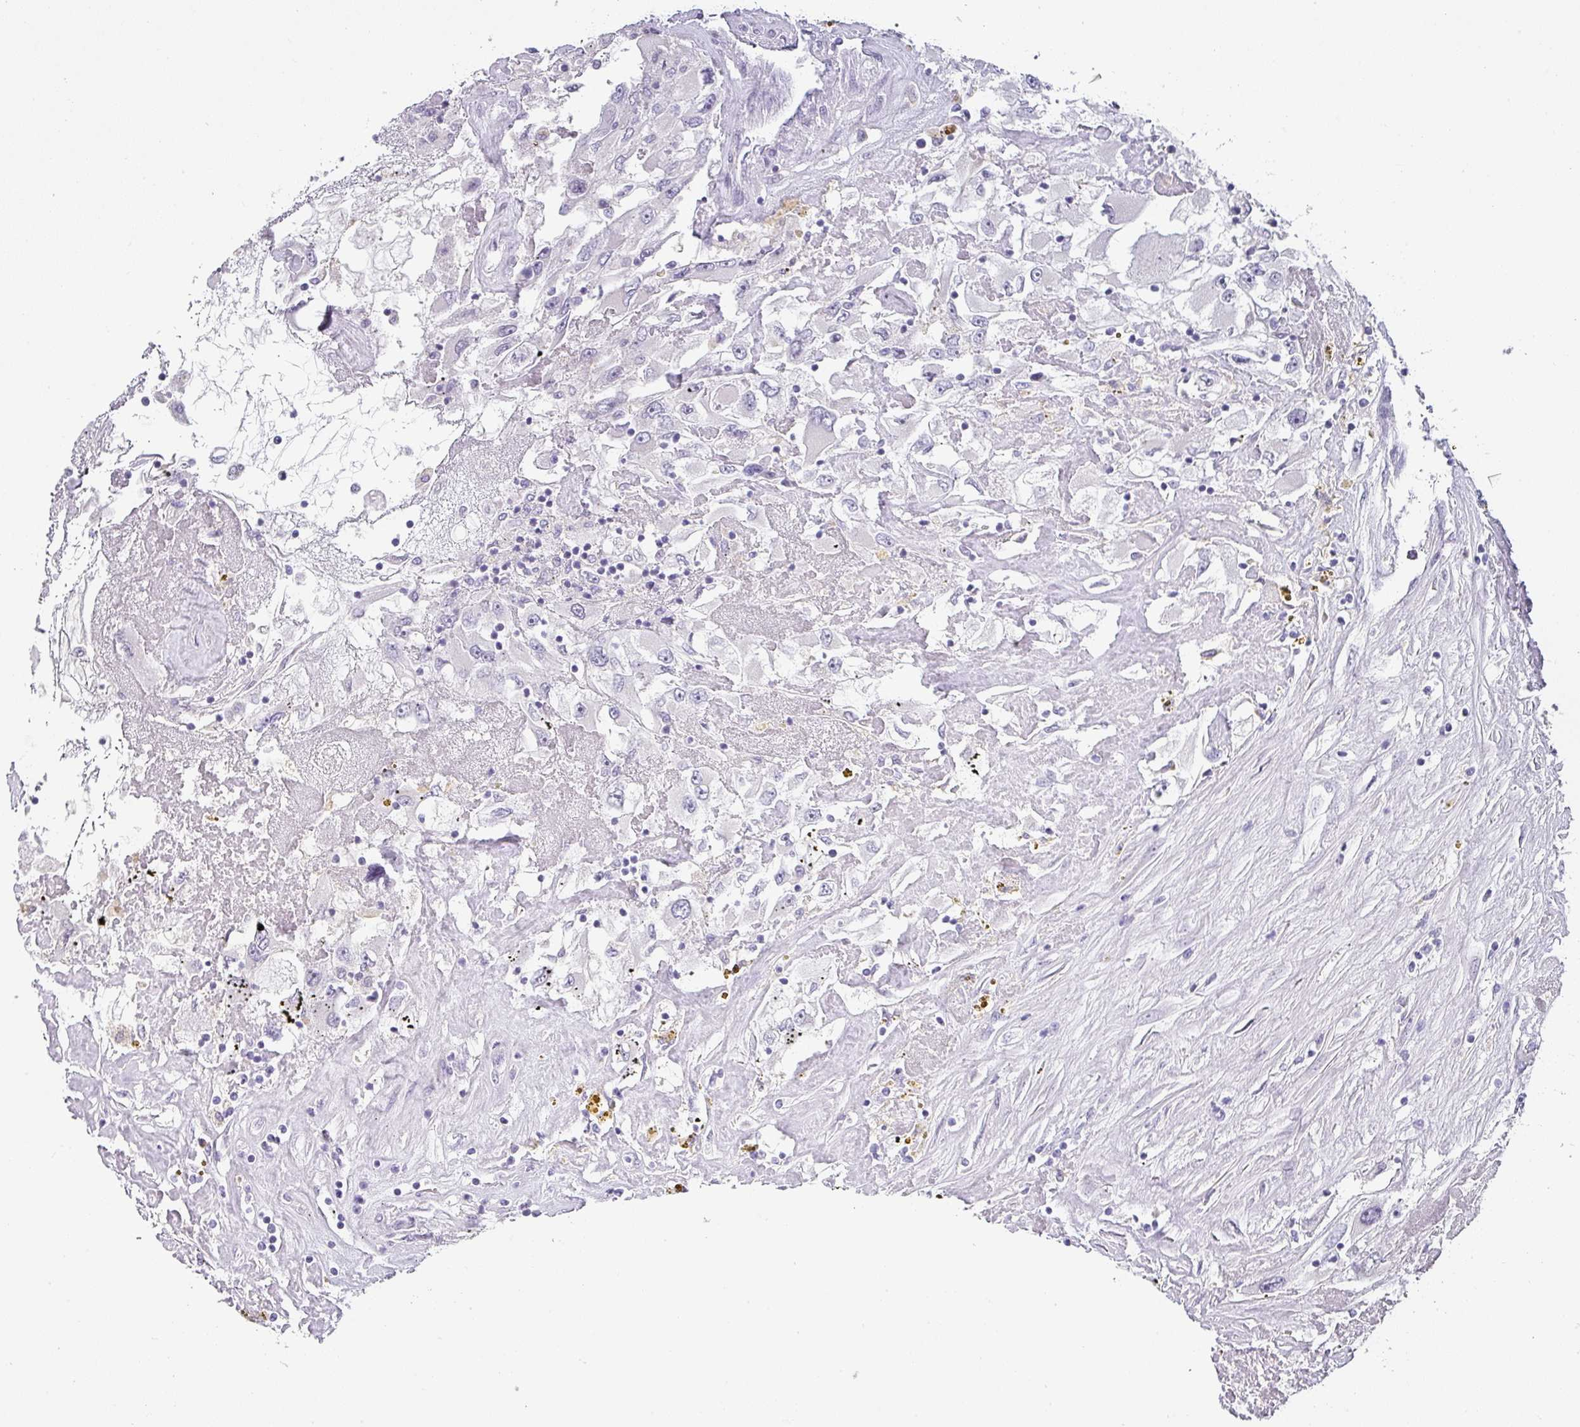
{"staining": {"intensity": "negative", "quantity": "none", "location": "none"}, "tissue": "renal cancer", "cell_type": "Tumor cells", "image_type": "cancer", "snomed": [{"axis": "morphology", "description": "Adenocarcinoma, NOS"}, {"axis": "topography", "description": "Kidney"}], "caption": "Protein analysis of adenocarcinoma (renal) reveals no significant positivity in tumor cells. (Stains: DAB (3,3'-diaminobenzidine) immunohistochemistry (IHC) with hematoxylin counter stain, Microscopy: brightfield microscopy at high magnification).", "gene": "BTLA", "patient": {"sex": "female", "age": 52}}